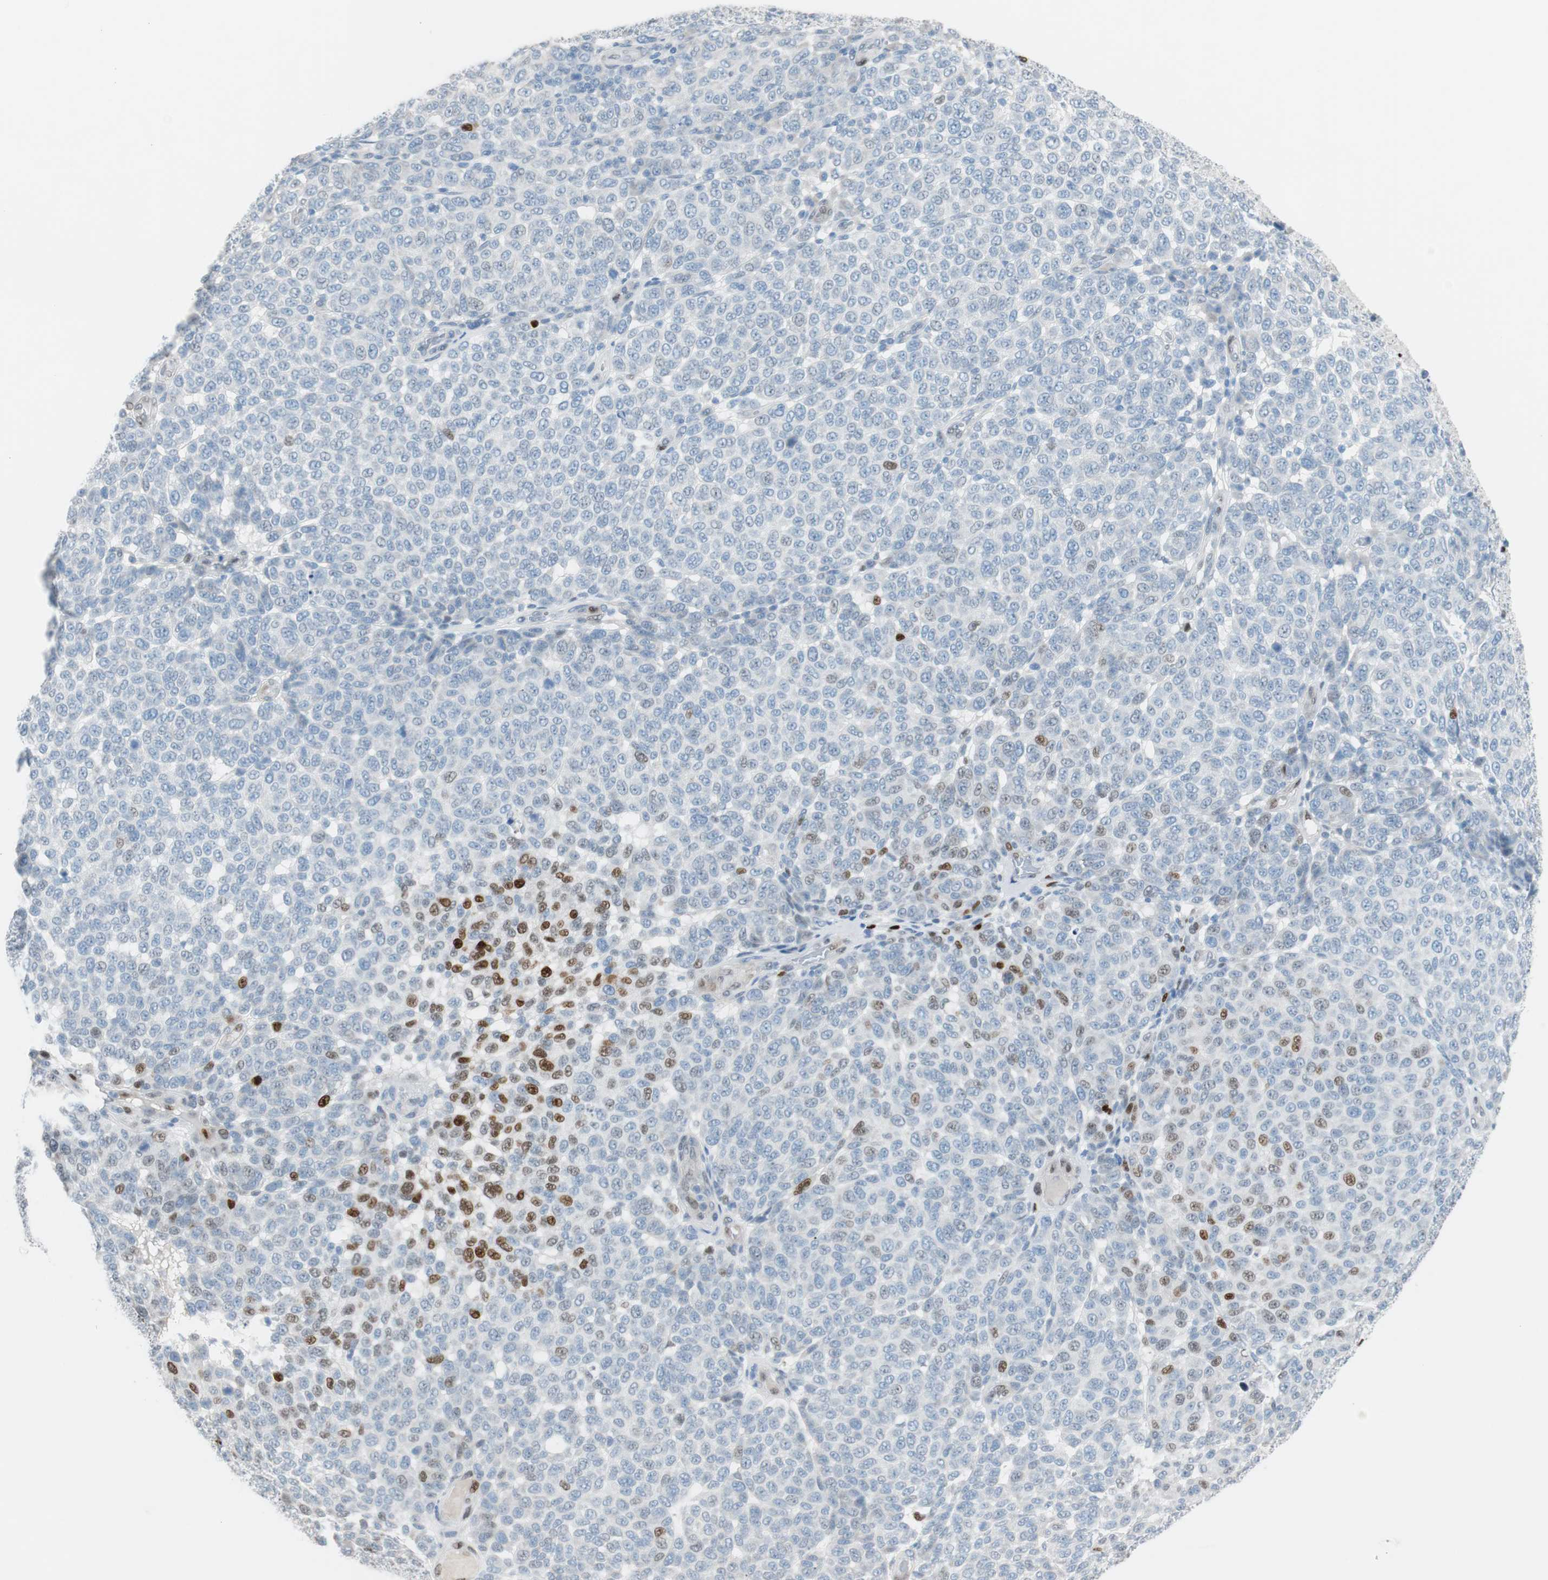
{"staining": {"intensity": "moderate", "quantity": "<25%", "location": "nuclear"}, "tissue": "melanoma", "cell_type": "Tumor cells", "image_type": "cancer", "snomed": [{"axis": "morphology", "description": "Malignant melanoma, NOS"}, {"axis": "topography", "description": "Skin"}], "caption": "Malignant melanoma stained for a protein (brown) exhibits moderate nuclear positive staining in about <25% of tumor cells.", "gene": "FOSL1", "patient": {"sex": "male", "age": 59}}